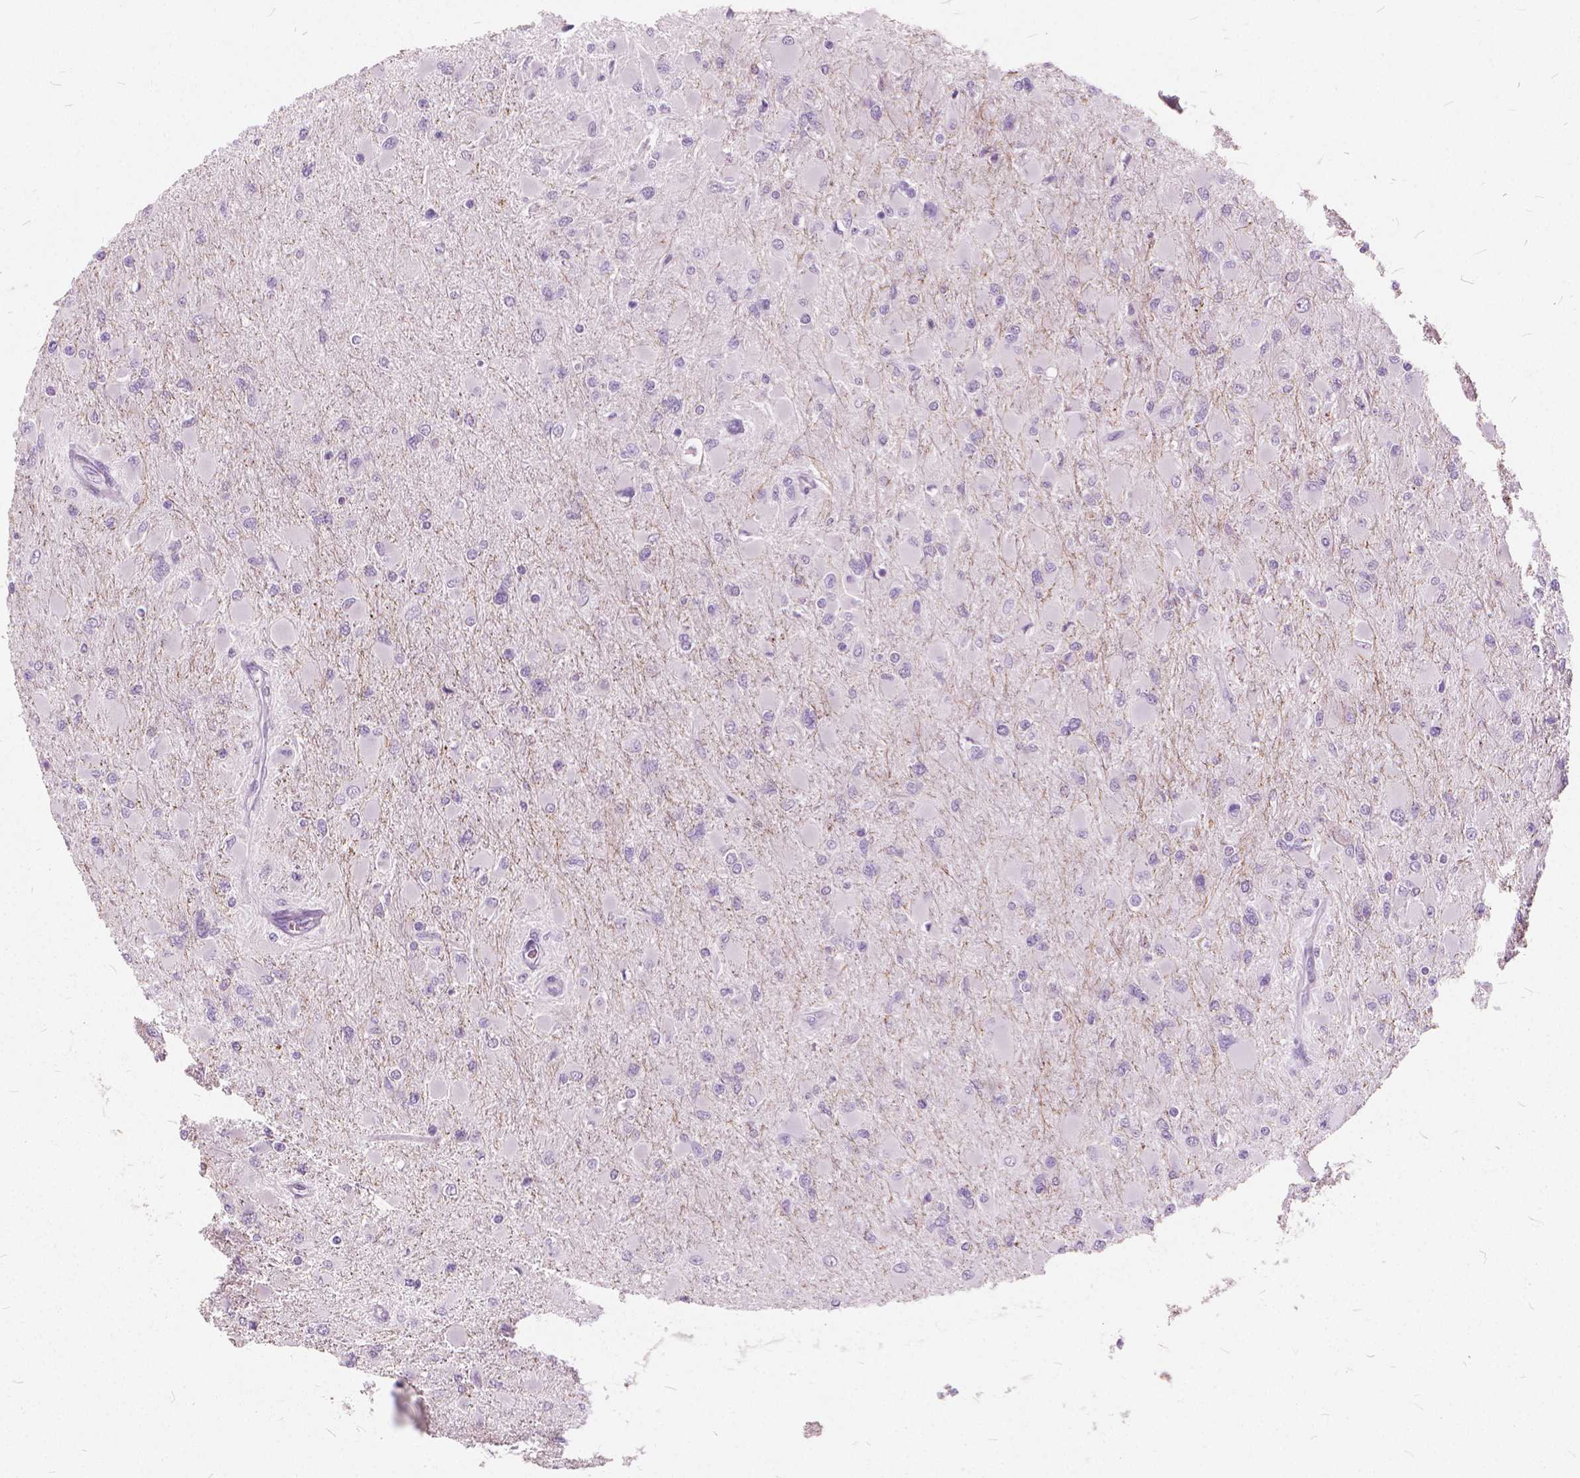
{"staining": {"intensity": "negative", "quantity": "none", "location": "none"}, "tissue": "glioma", "cell_type": "Tumor cells", "image_type": "cancer", "snomed": [{"axis": "morphology", "description": "Glioma, malignant, High grade"}, {"axis": "topography", "description": "Cerebral cortex"}], "caption": "Protein analysis of malignant glioma (high-grade) shows no significant expression in tumor cells.", "gene": "DNM1", "patient": {"sex": "female", "age": 36}}